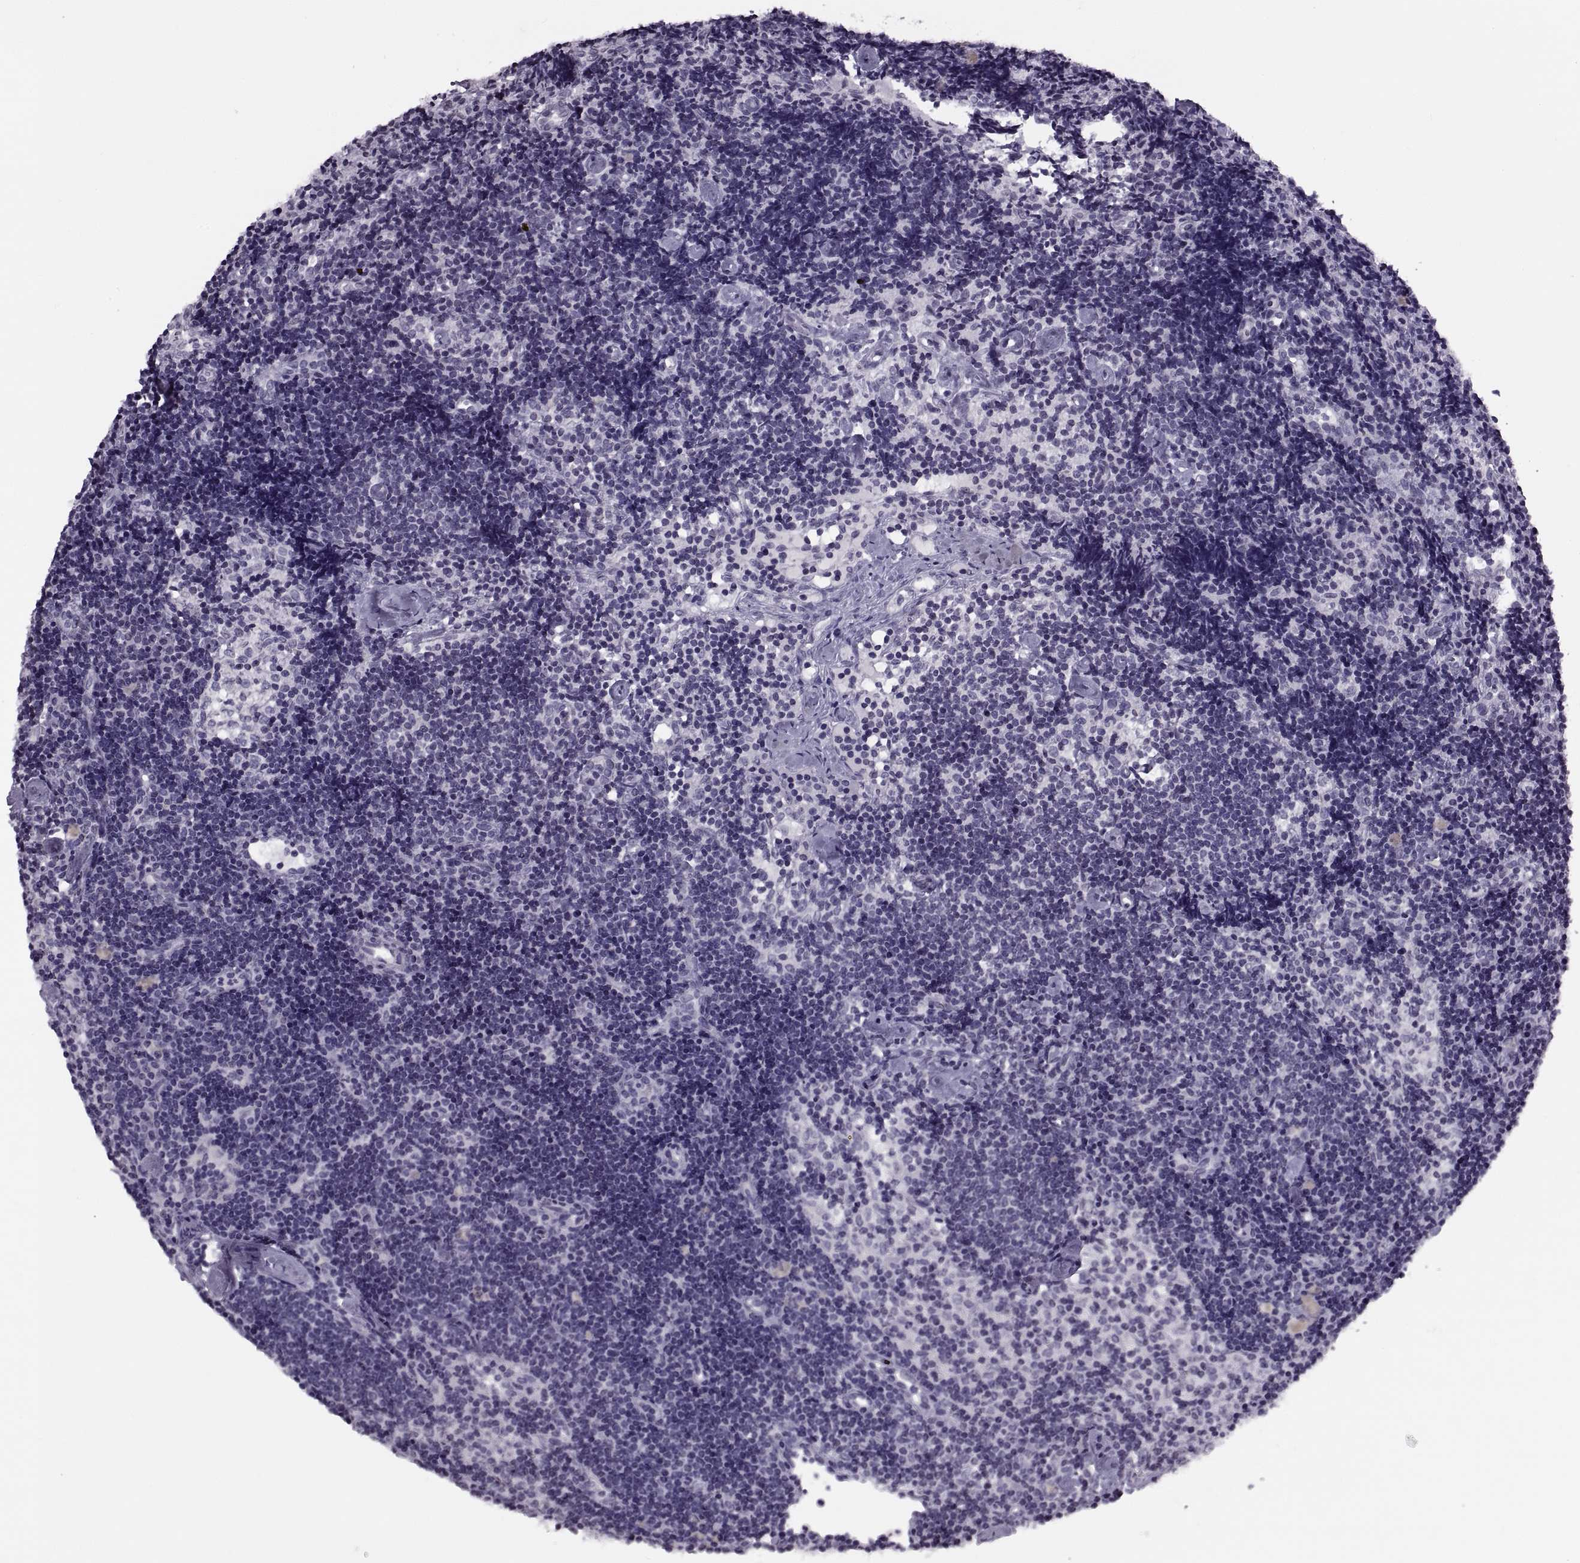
{"staining": {"intensity": "negative", "quantity": "none", "location": "none"}, "tissue": "lymph node", "cell_type": "Germinal center cells", "image_type": "normal", "snomed": [{"axis": "morphology", "description": "Normal tissue, NOS"}, {"axis": "topography", "description": "Lymph node"}], "caption": "Lymph node stained for a protein using immunohistochemistry (IHC) displays no expression germinal center cells.", "gene": "H1", "patient": {"sex": "female", "age": 42}}